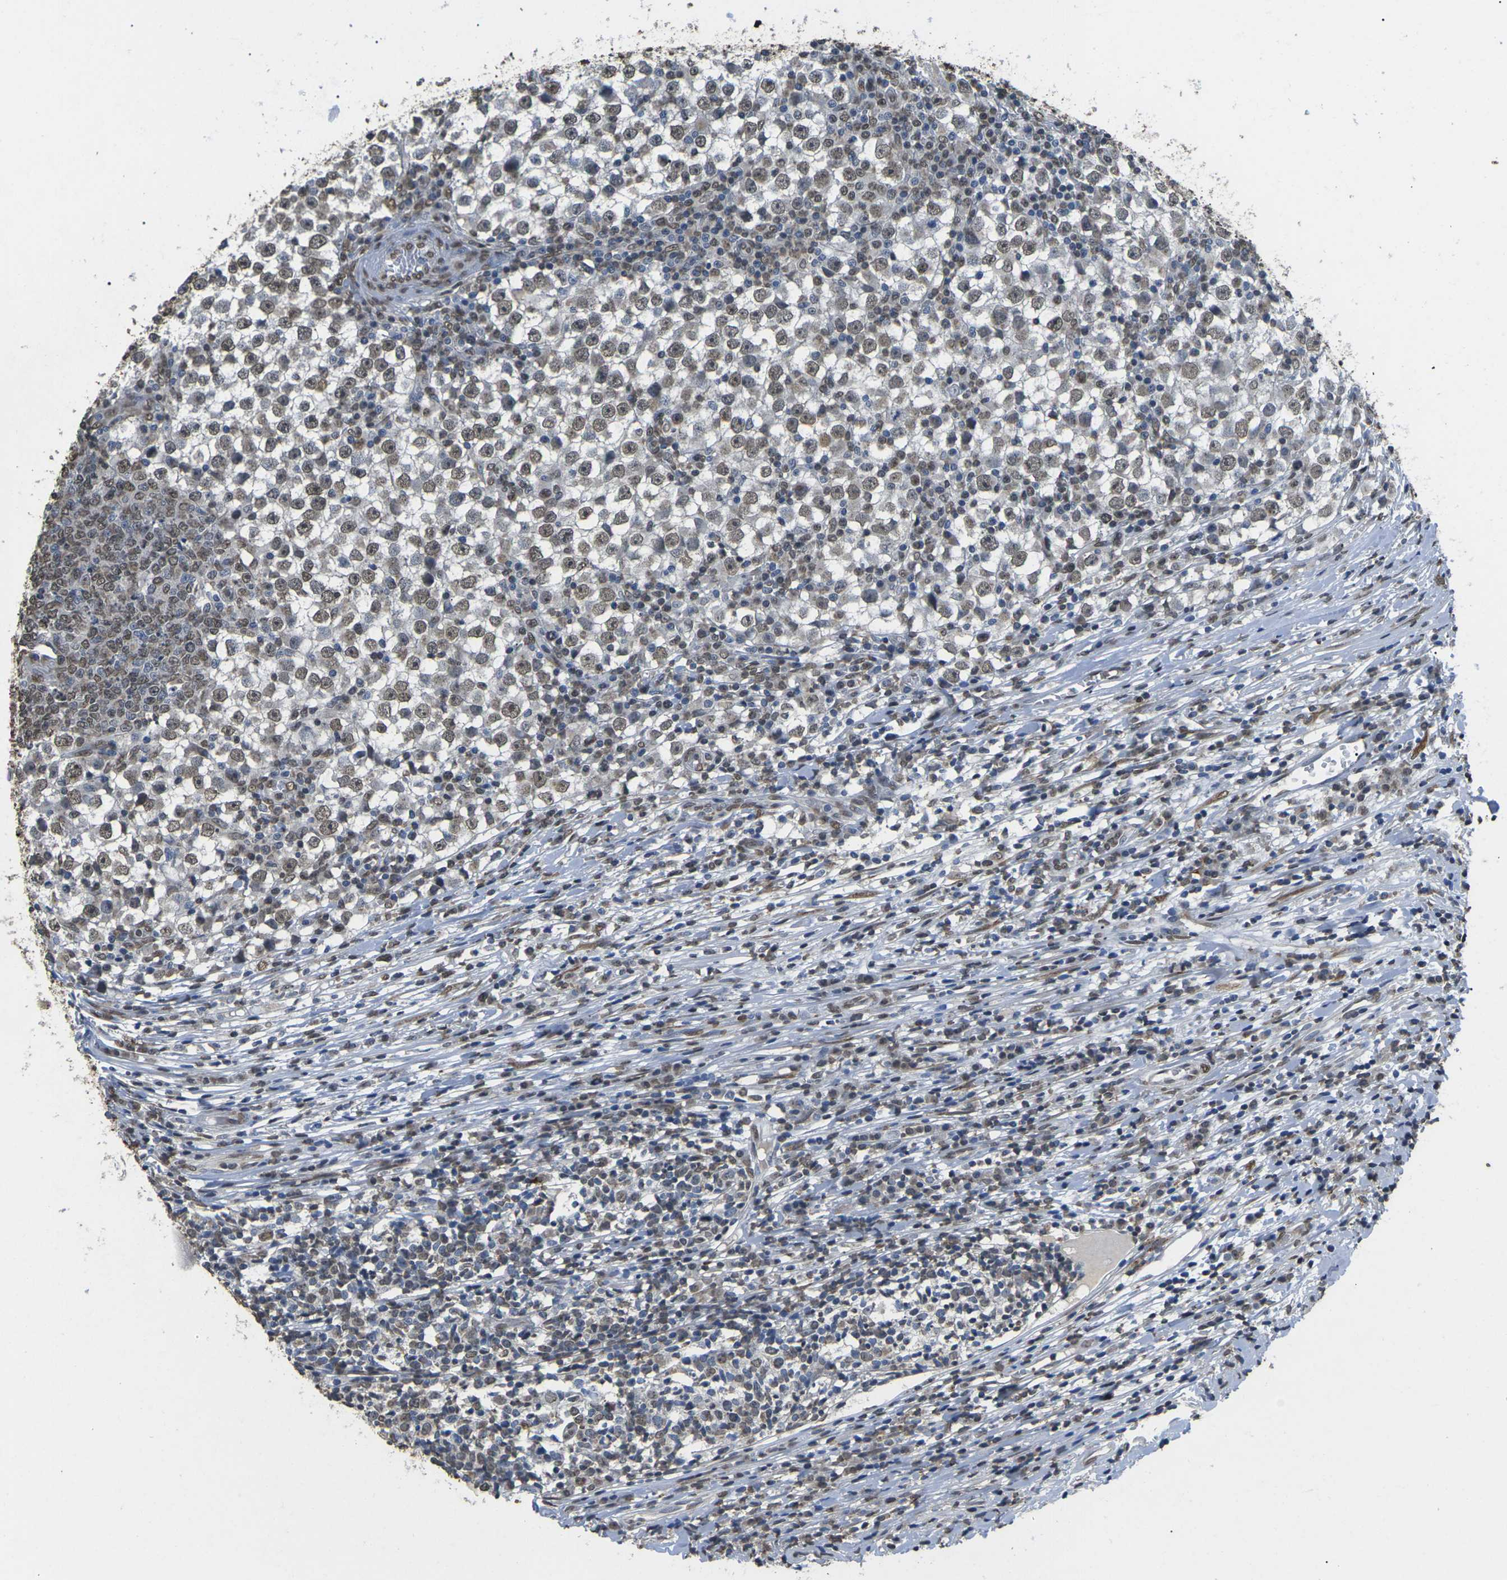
{"staining": {"intensity": "weak", "quantity": ">75%", "location": "nuclear"}, "tissue": "testis cancer", "cell_type": "Tumor cells", "image_type": "cancer", "snomed": [{"axis": "morphology", "description": "Seminoma, NOS"}, {"axis": "topography", "description": "Testis"}], "caption": "This micrograph reveals testis seminoma stained with IHC to label a protein in brown. The nuclear of tumor cells show weak positivity for the protein. Nuclei are counter-stained blue.", "gene": "SCNN1B", "patient": {"sex": "male", "age": 65}}